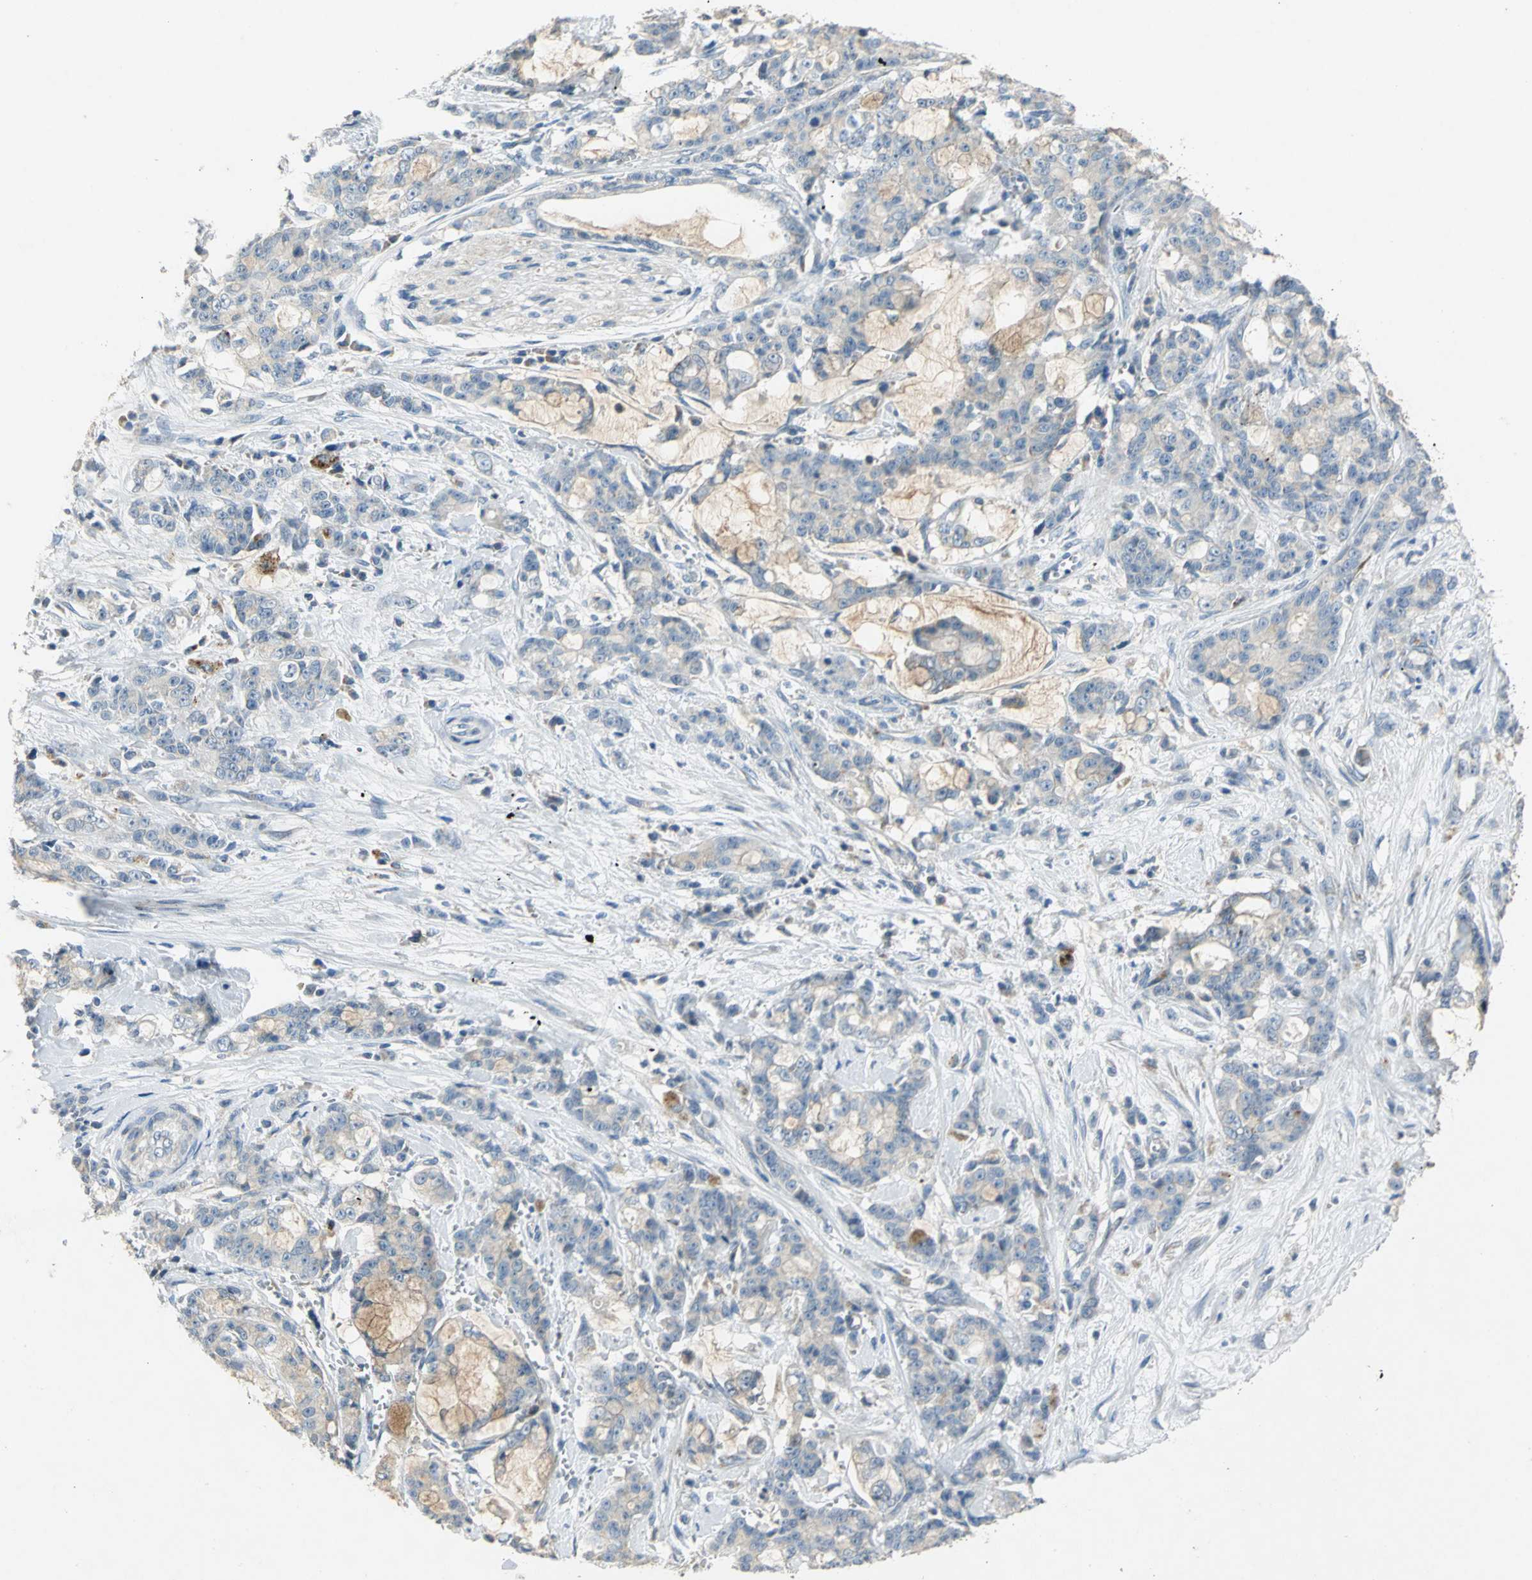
{"staining": {"intensity": "weak", "quantity": "25%-75%", "location": "cytoplasmic/membranous"}, "tissue": "pancreatic cancer", "cell_type": "Tumor cells", "image_type": "cancer", "snomed": [{"axis": "morphology", "description": "Adenocarcinoma, NOS"}, {"axis": "topography", "description": "Pancreas"}], "caption": "The micrograph reveals immunohistochemical staining of pancreatic adenocarcinoma. There is weak cytoplasmic/membranous expression is appreciated in about 25%-75% of tumor cells.", "gene": "SPPL2B", "patient": {"sex": "female", "age": 73}}